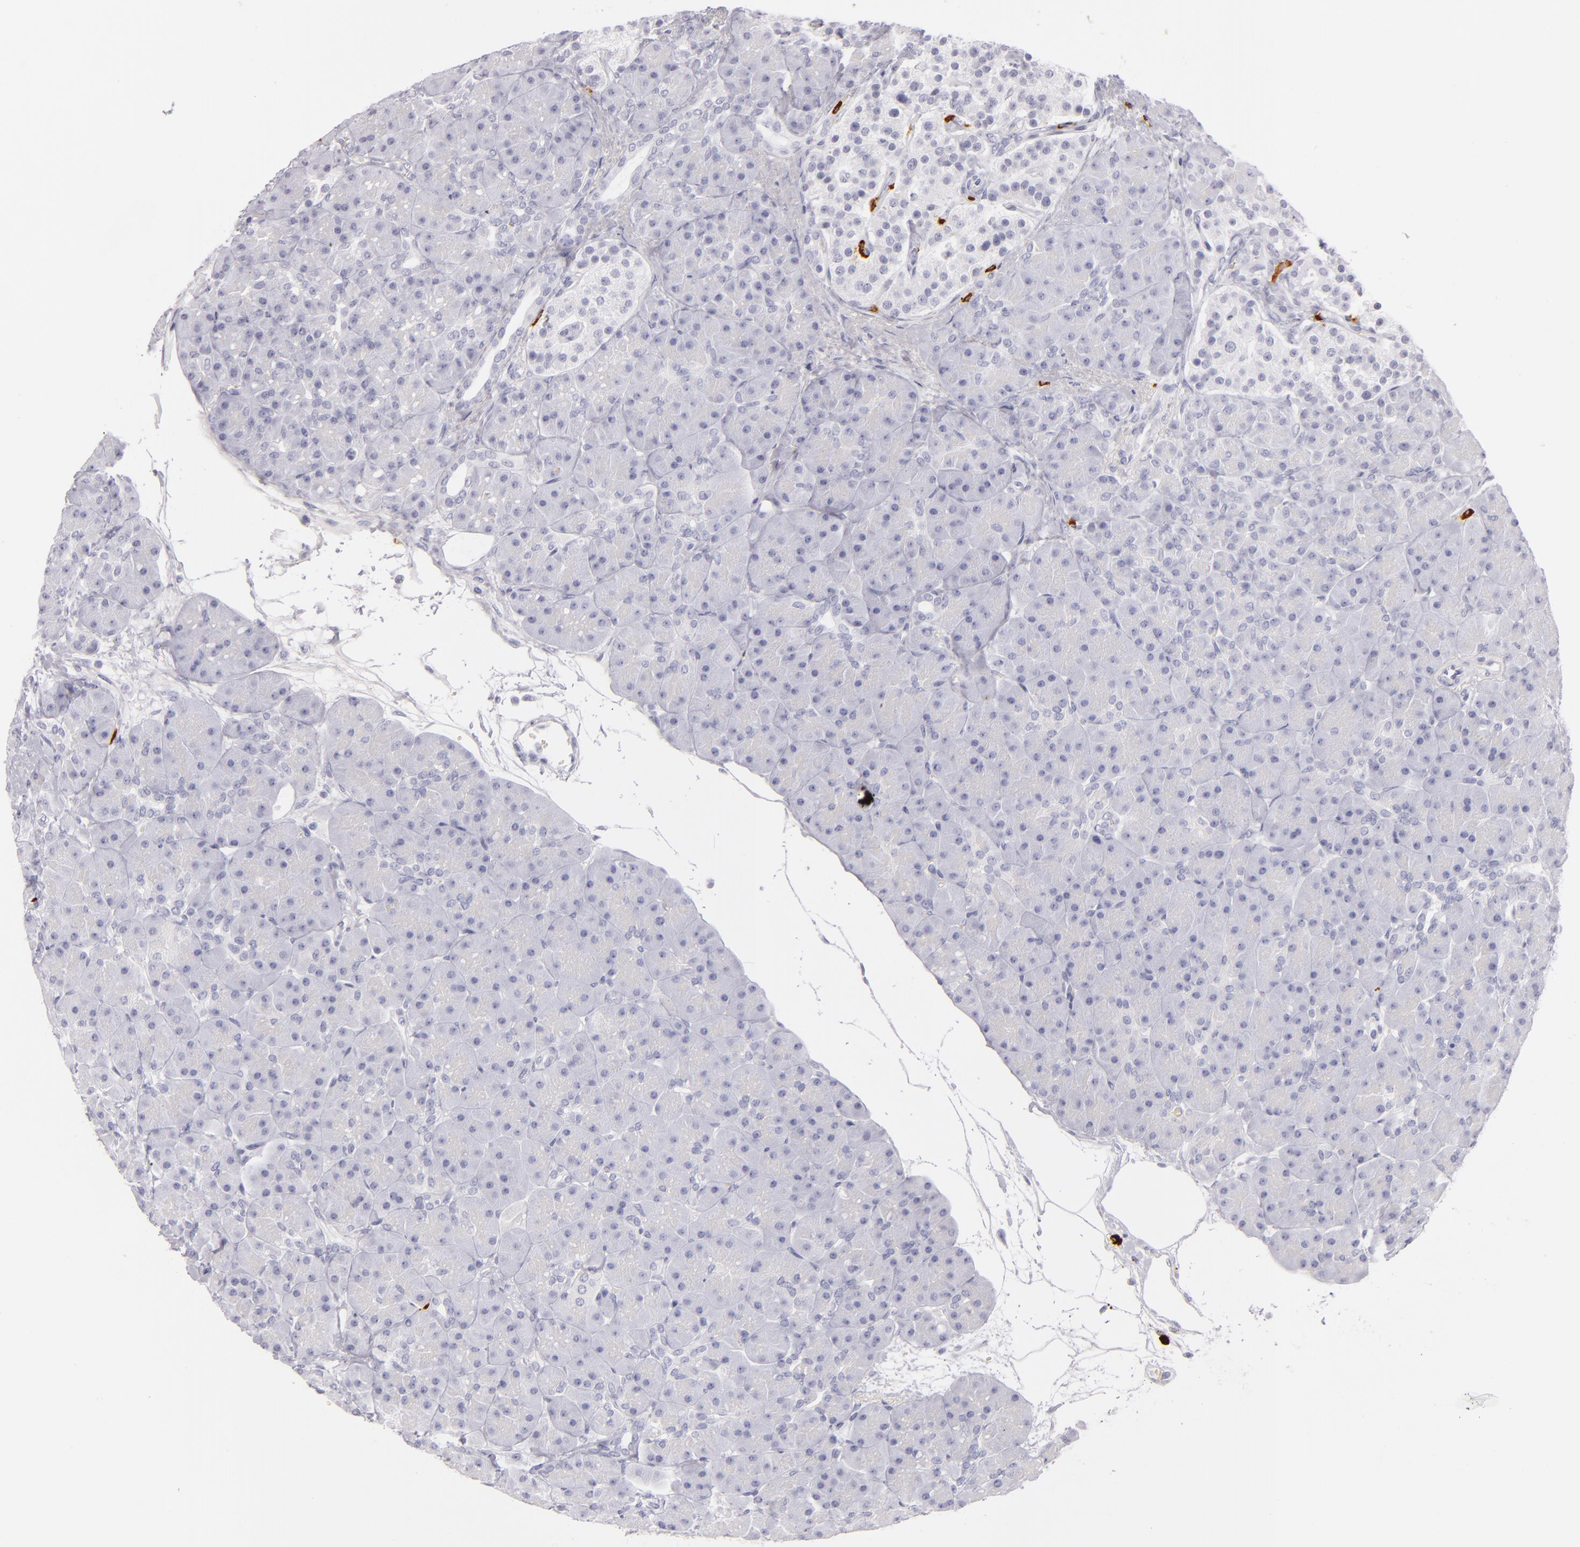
{"staining": {"intensity": "negative", "quantity": "none", "location": "none"}, "tissue": "pancreas", "cell_type": "Exocrine glandular cells", "image_type": "normal", "snomed": [{"axis": "morphology", "description": "Normal tissue, NOS"}, {"axis": "topography", "description": "Pancreas"}], "caption": "The image displays no staining of exocrine glandular cells in normal pancreas.", "gene": "TPSD1", "patient": {"sex": "male", "age": 66}}